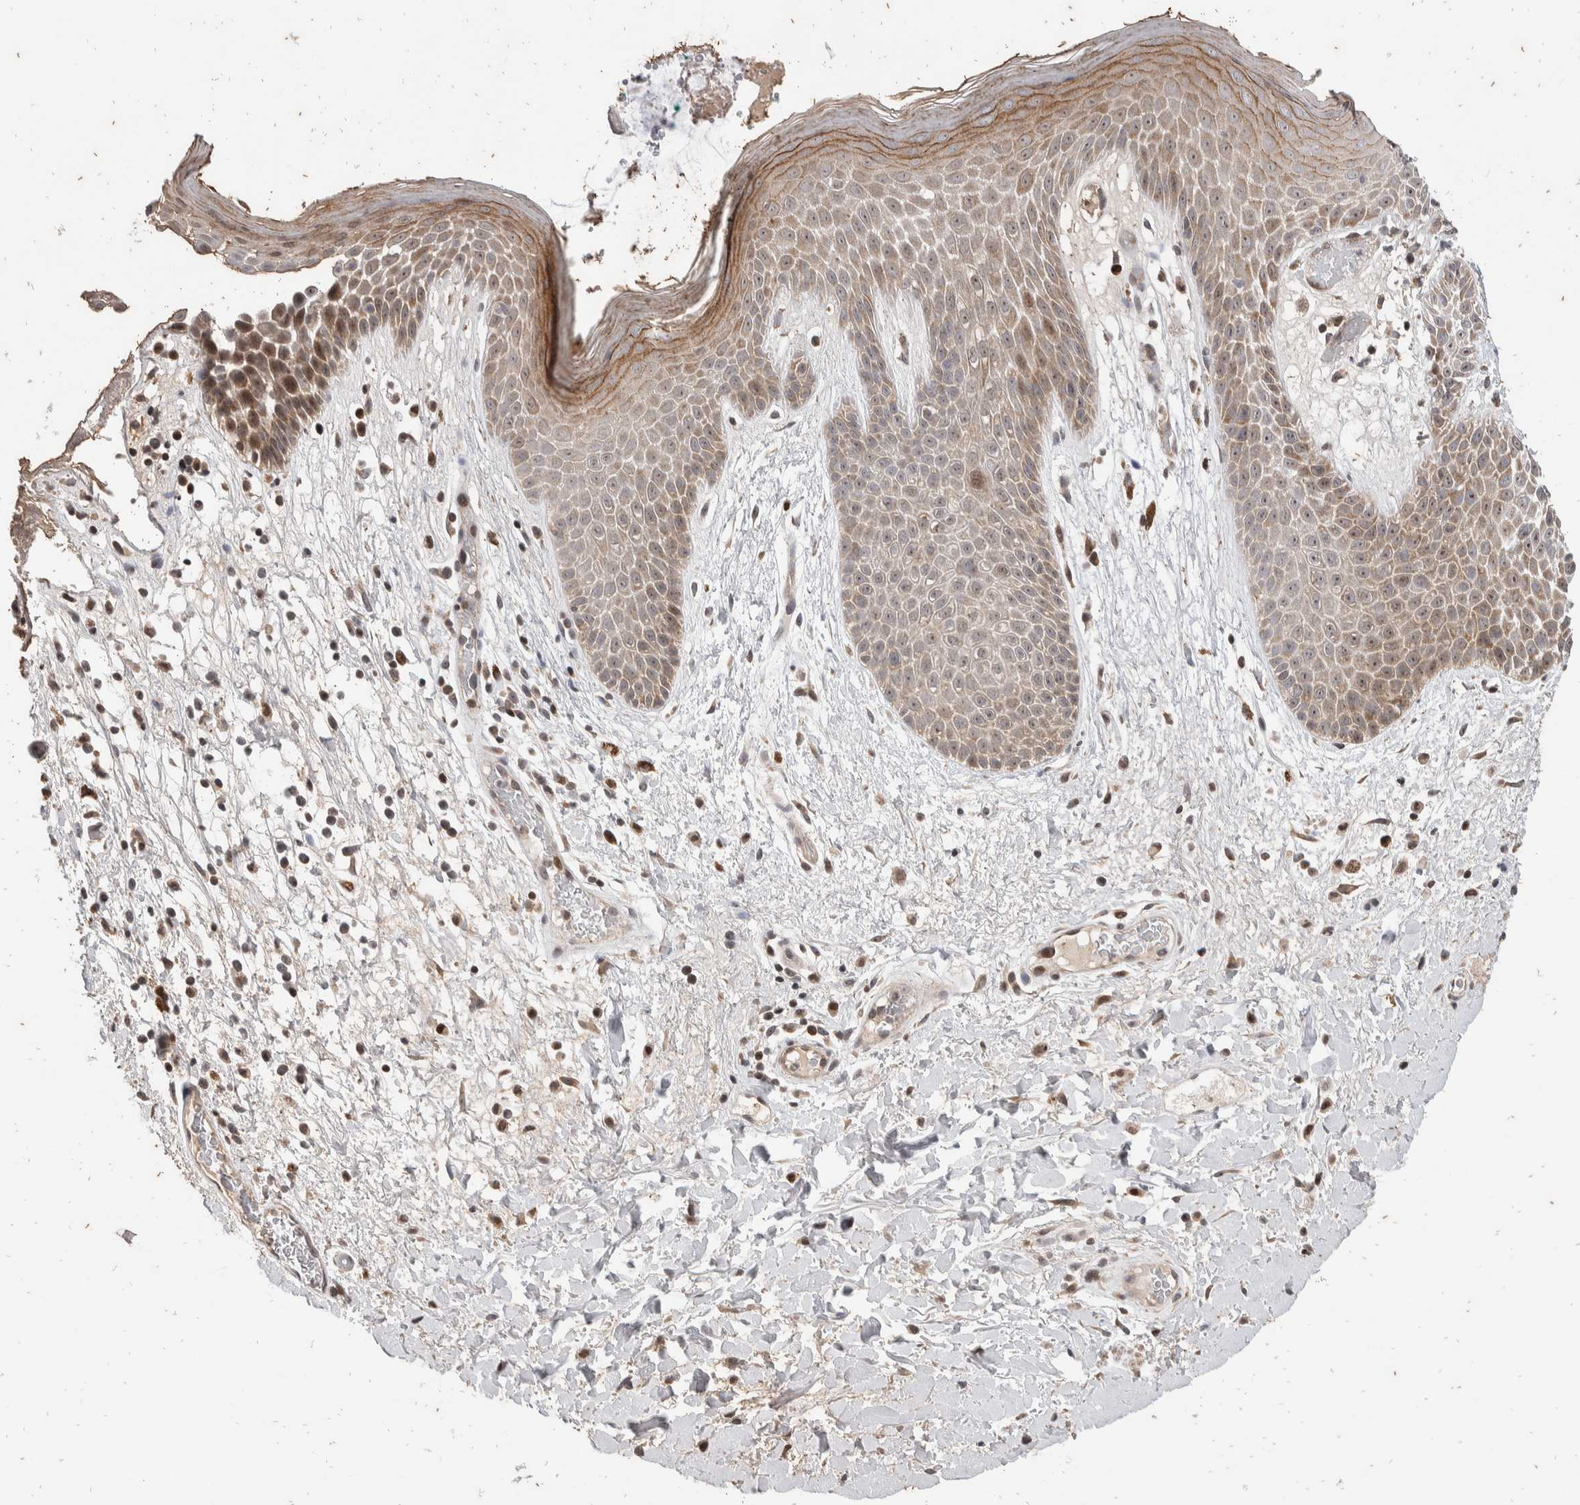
{"staining": {"intensity": "moderate", "quantity": ">75%", "location": "cytoplasmic/membranous,nuclear"}, "tissue": "skin", "cell_type": "Epidermal cells", "image_type": "normal", "snomed": [{"axis": "morphology", "description": "Normal tissue, NOS"}, {"axis": "topography", "description": "Anal"}], "caption": "Protein staining by immunohistochemistry displays moderate cytoplasmic/membranous,nuclear expression in about >75% of epidermal cells in unremarkable skin.", "gene": "ATXN7L1", "patient": {"sex": "male", "age": 74}}